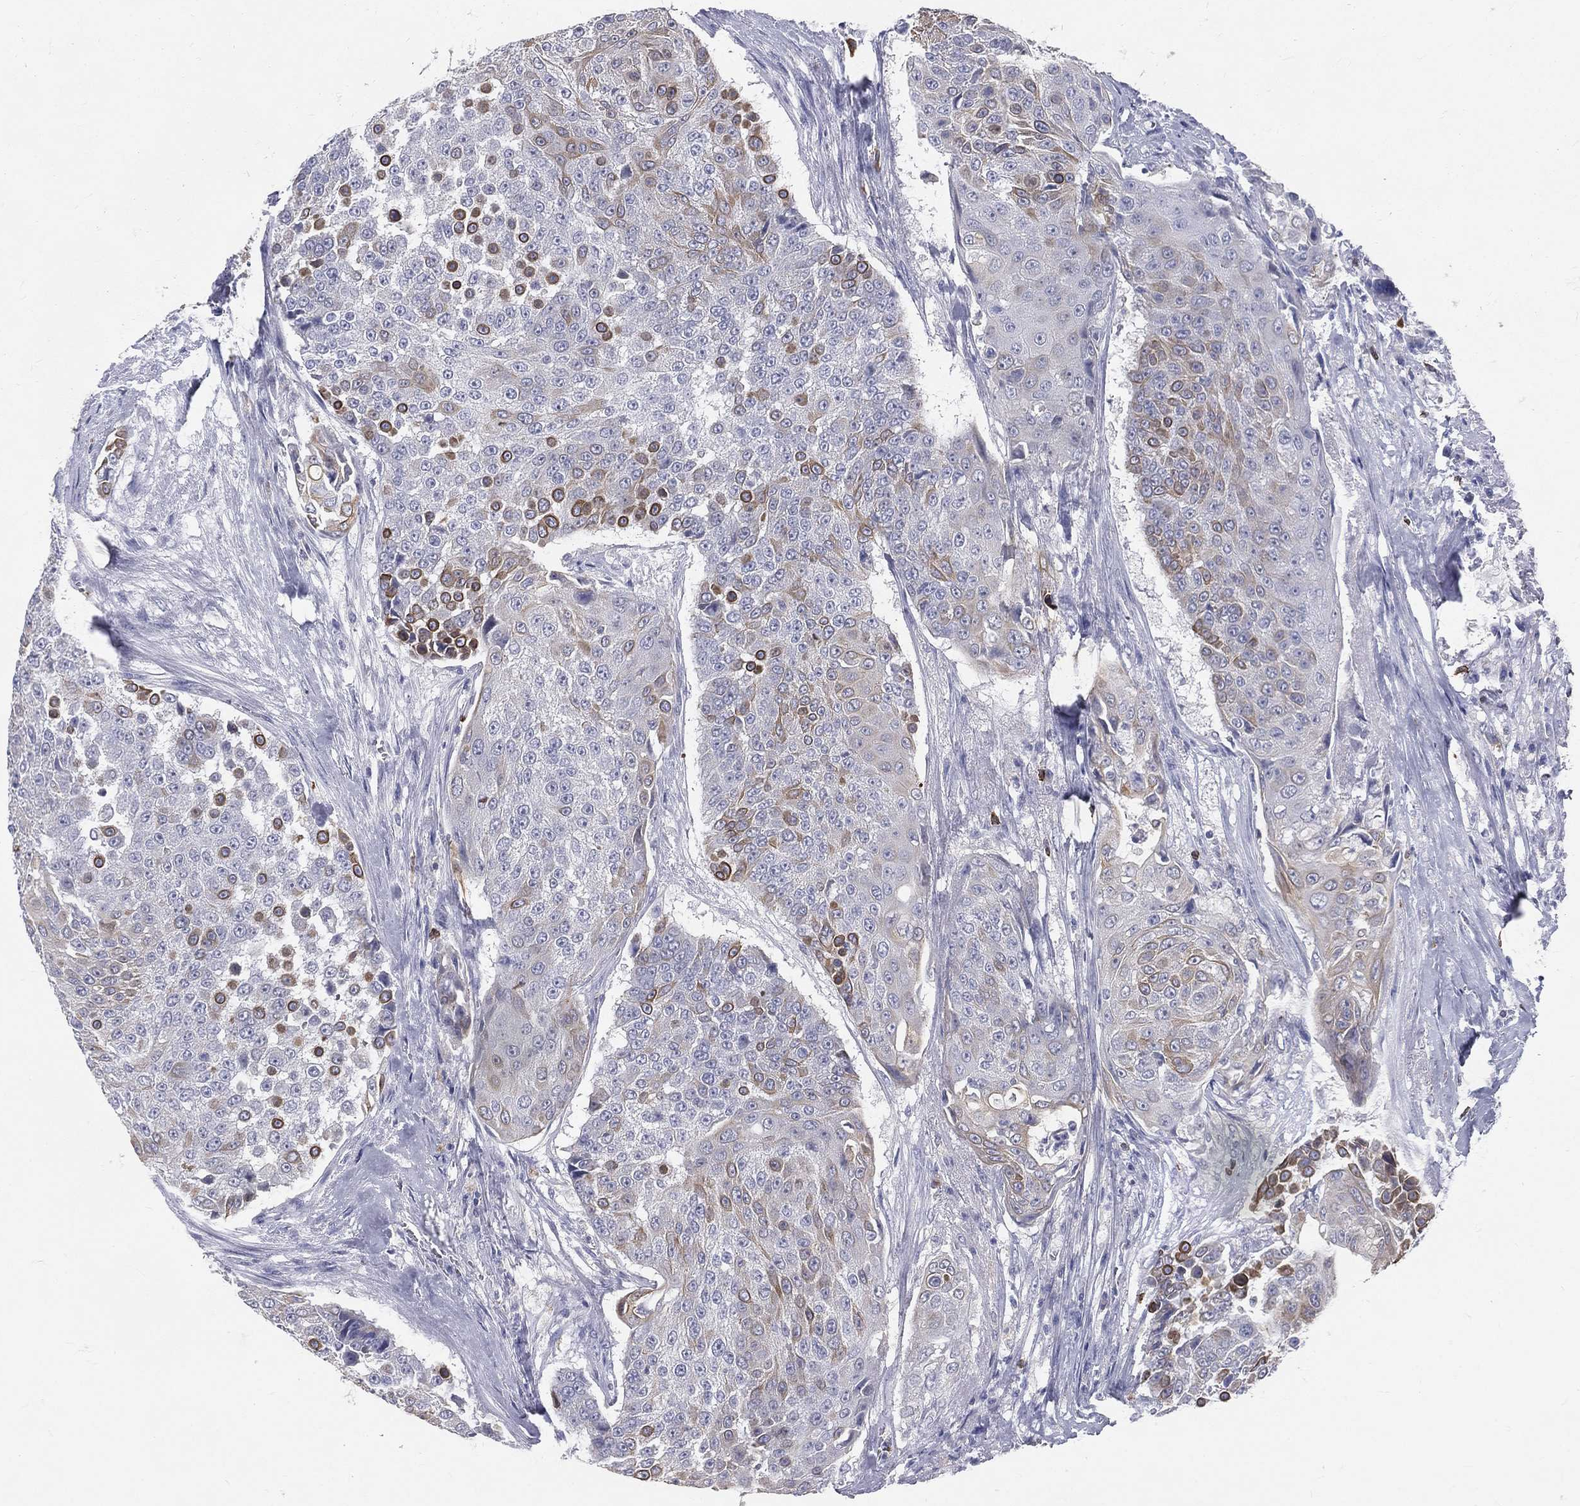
{"staining": {"intensity": "negative", "quantity": "none", "location": "none"}, "tissue": "urothelial cancer", "cell_type": "Tumor cells", "image_type": "cancer", "snomed": [{"axis": "morphology", "description": "Urothelial carcinoma, High grade"}, {"axis": "topography", "description": "Urinary bladder"}], "caption": "Immunohistochemistry of human urothelial cancer displays no staining in tumor cells.", "gene": "CTSW", "patient": {"sex": "female", "age": 63}}